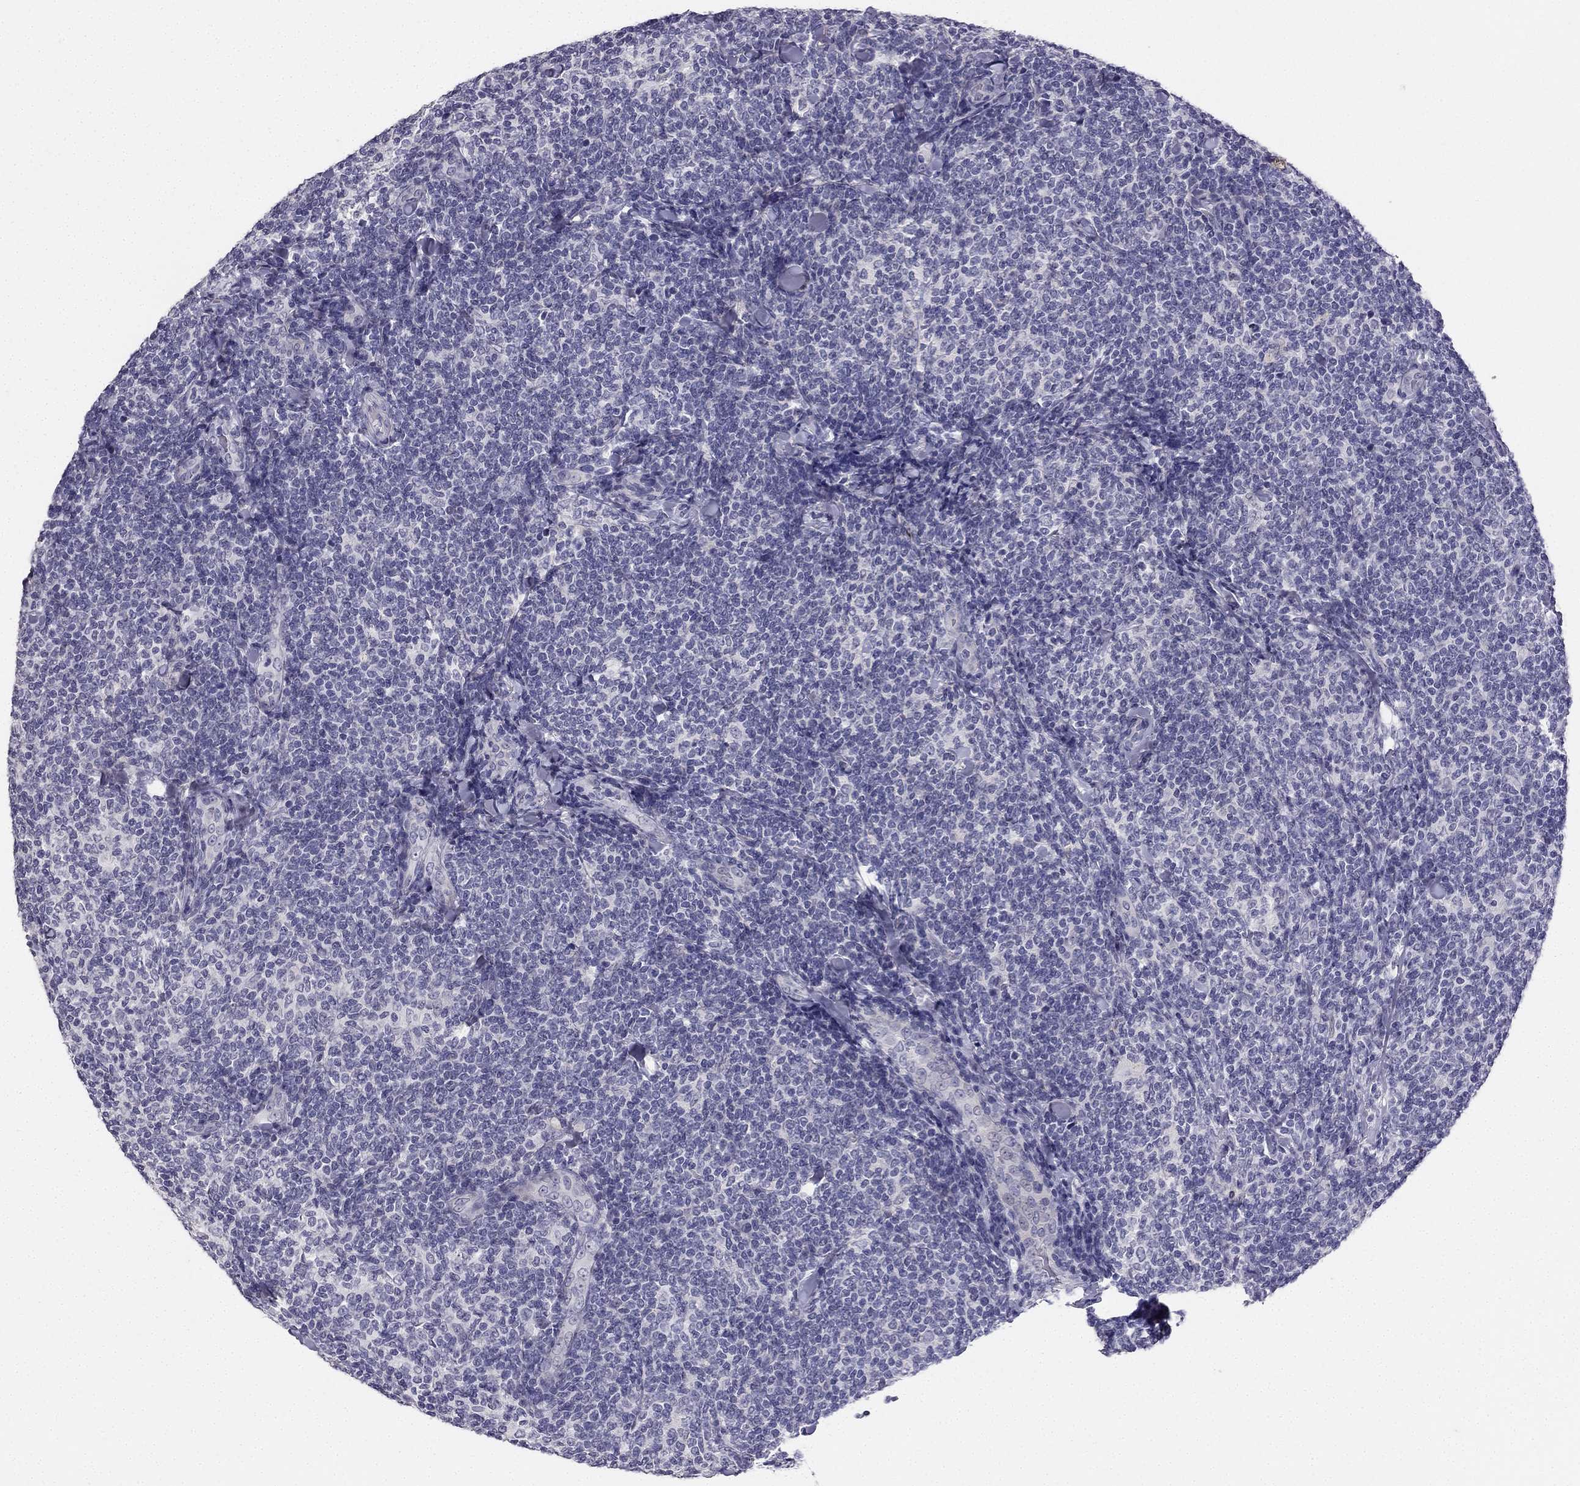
{"staining": {"intensity": "negative", "quantity": "none", "location": "none"}, "tissue": "lymphoma", "cell_type": "Tumor cells", "image_type": "cancer", "snomed": [{"axis": "morphology", "description": "Malignant lymphoma, non-Hodgkin's type, Low grade"}, {"axis": "topography", "description": "Lymph node"}], "caption": "High power microscopy histopathology image of an immunohistochemistry photomicrograph of lymphoma, revealing no significant positivity in tumor cells.", "gene": "CALB2", "patient": {"sex": "female", "age": 56}}